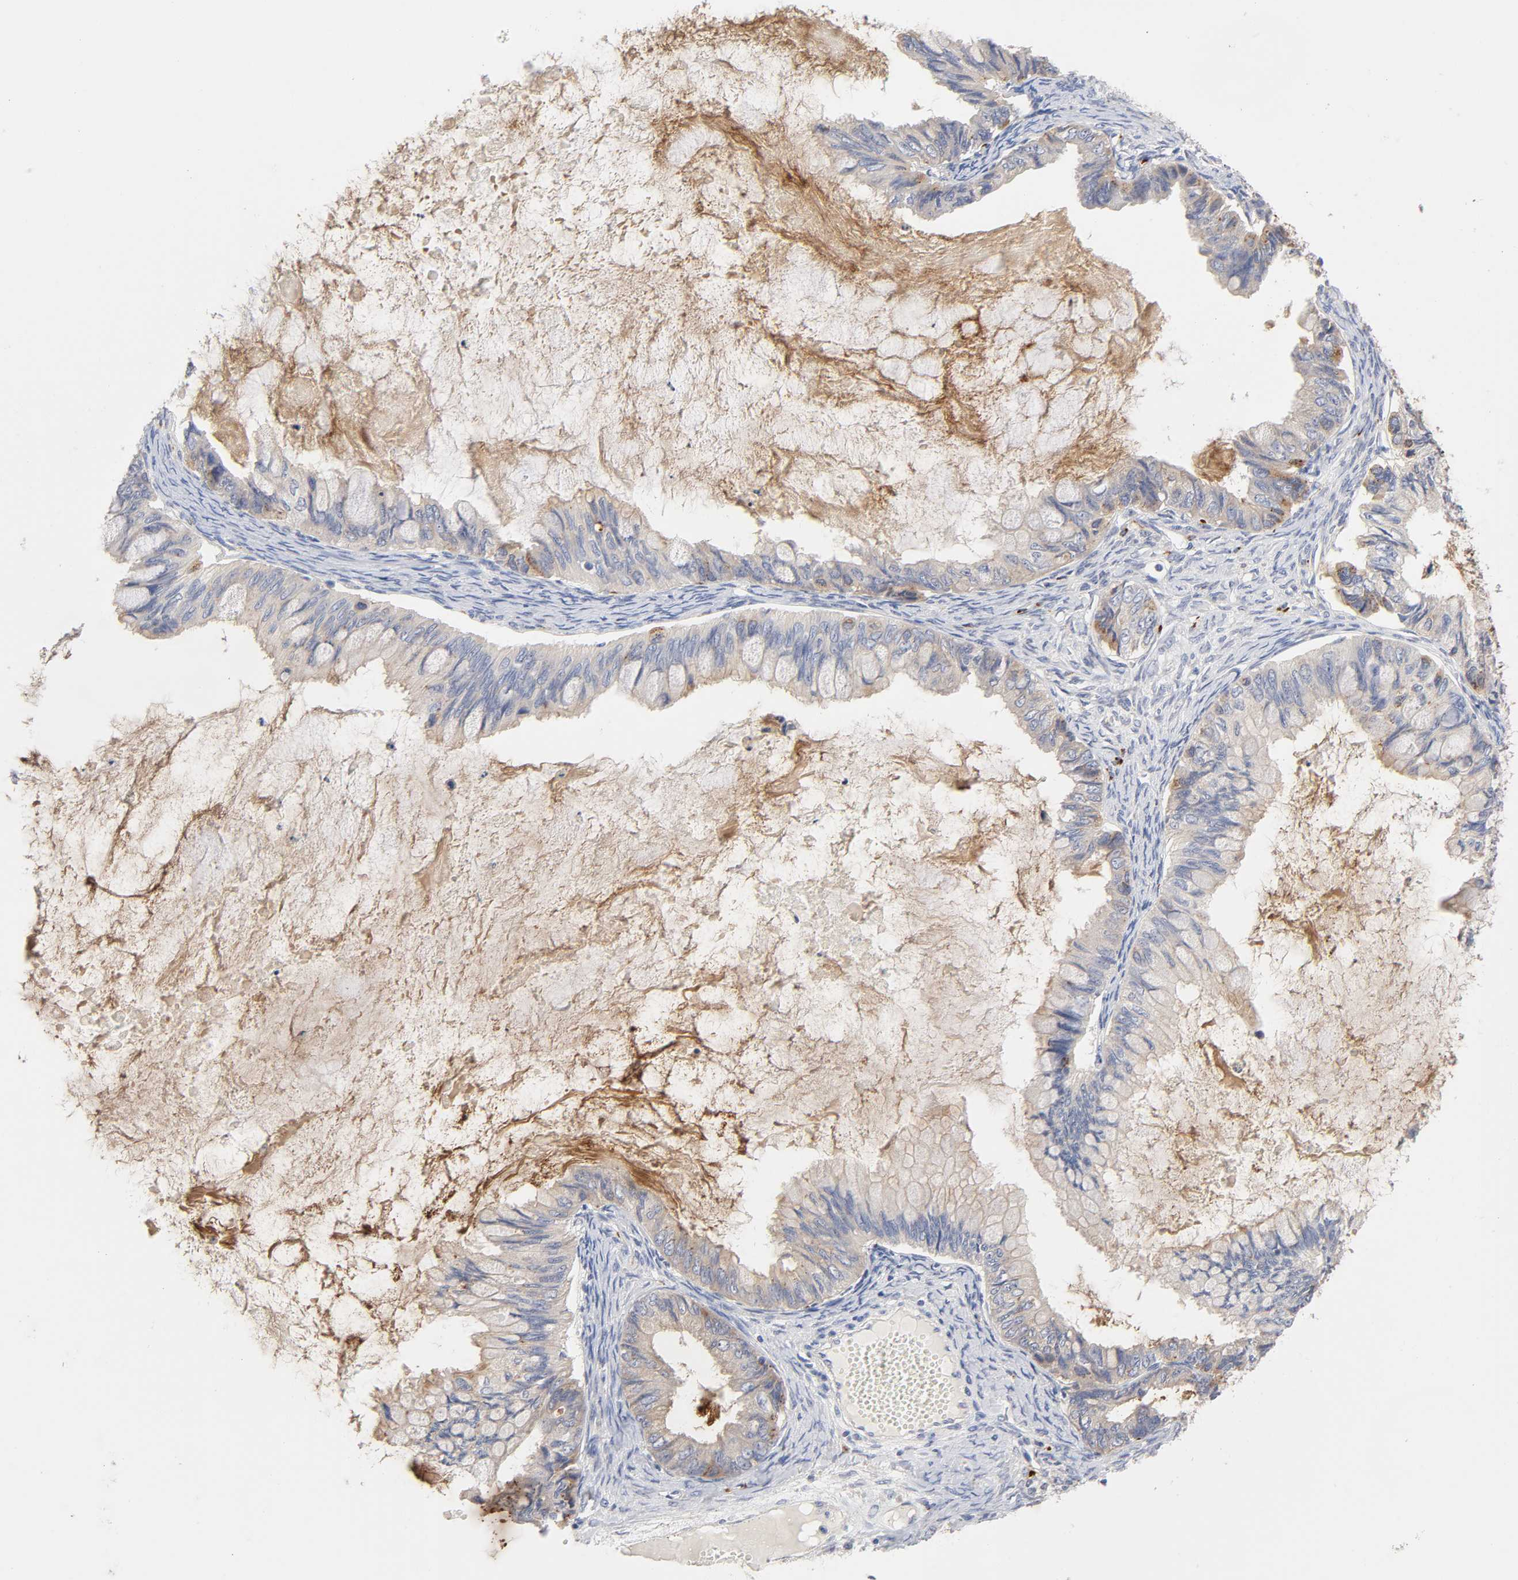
{"staining": {"intensity": "weak", "quantity": ">75%", "location": "cytoplasmic/membranous"}, "tissue": "ovarian cancer", "cell_type": "Tumor cells", "image_type": "cancer", "snomed": [{"axis": "morphology", "description": "Cystadenocarcinoma, mucinous, NOS"}, {"axis": "topography", "description": "Ovary"}], "caption": "IHC of ovarian cancer exhibits low levels of weak cytoplasmic/membranous staining in approximately >75% of tumor cells.", "gene": "C17orf75", "patient": {"sex": "female", "age": 80}}